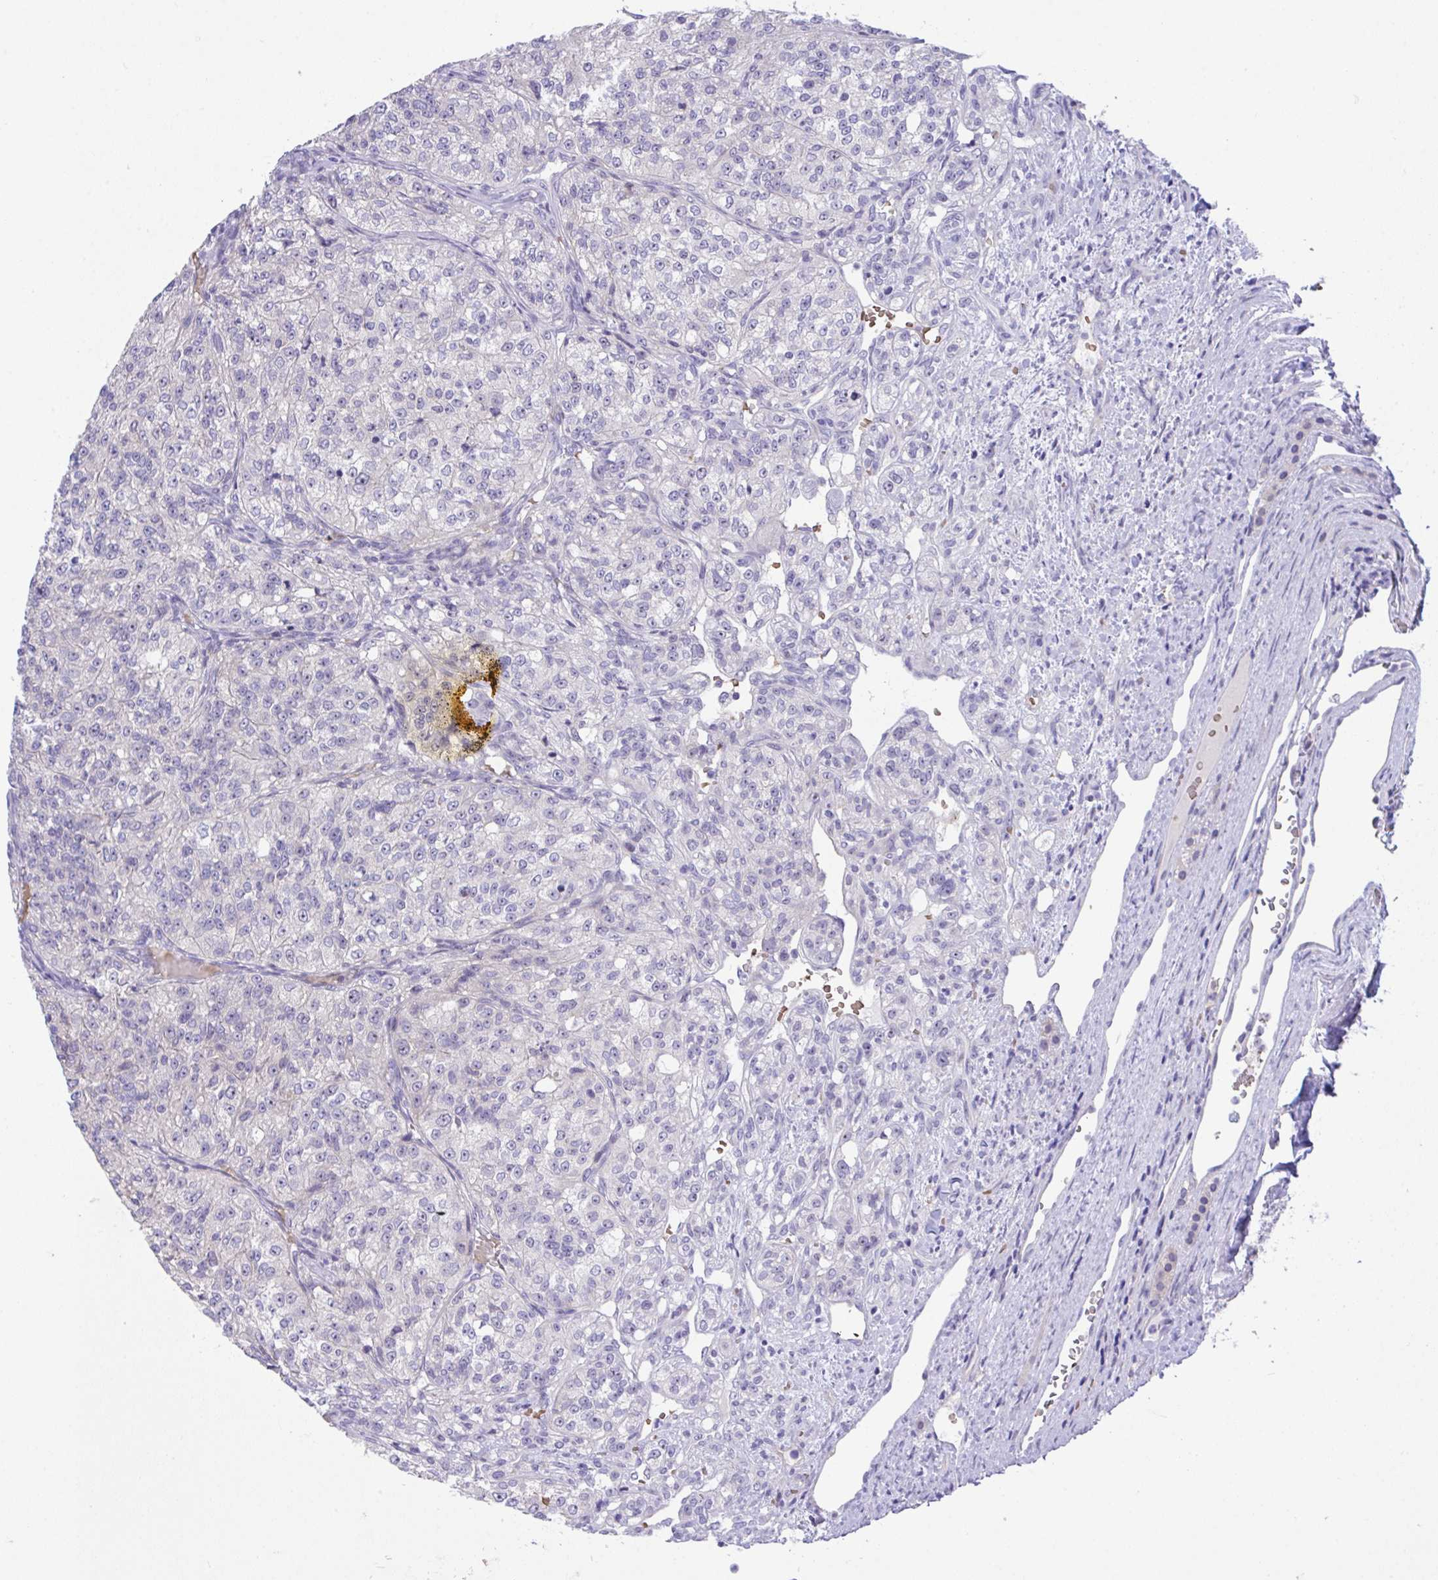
{"staining": {"intensity": "negative", "quantity": "none", "location": "none"}, "tissue": "renal cancer", "cell_type": "Tumor cells", "image_type": "cancer", "snomed": [{"axis": "morphology", "description": "Adenocarcinoma, NOS"}, {"axis": "topography", "description": "Kidney"}], "caption": "Renal cancer stained for a protein using IHC exhibits no positivity tumor cells.", "gene": "CENPQ", "patient": {"sex": "female", "age": 63}}